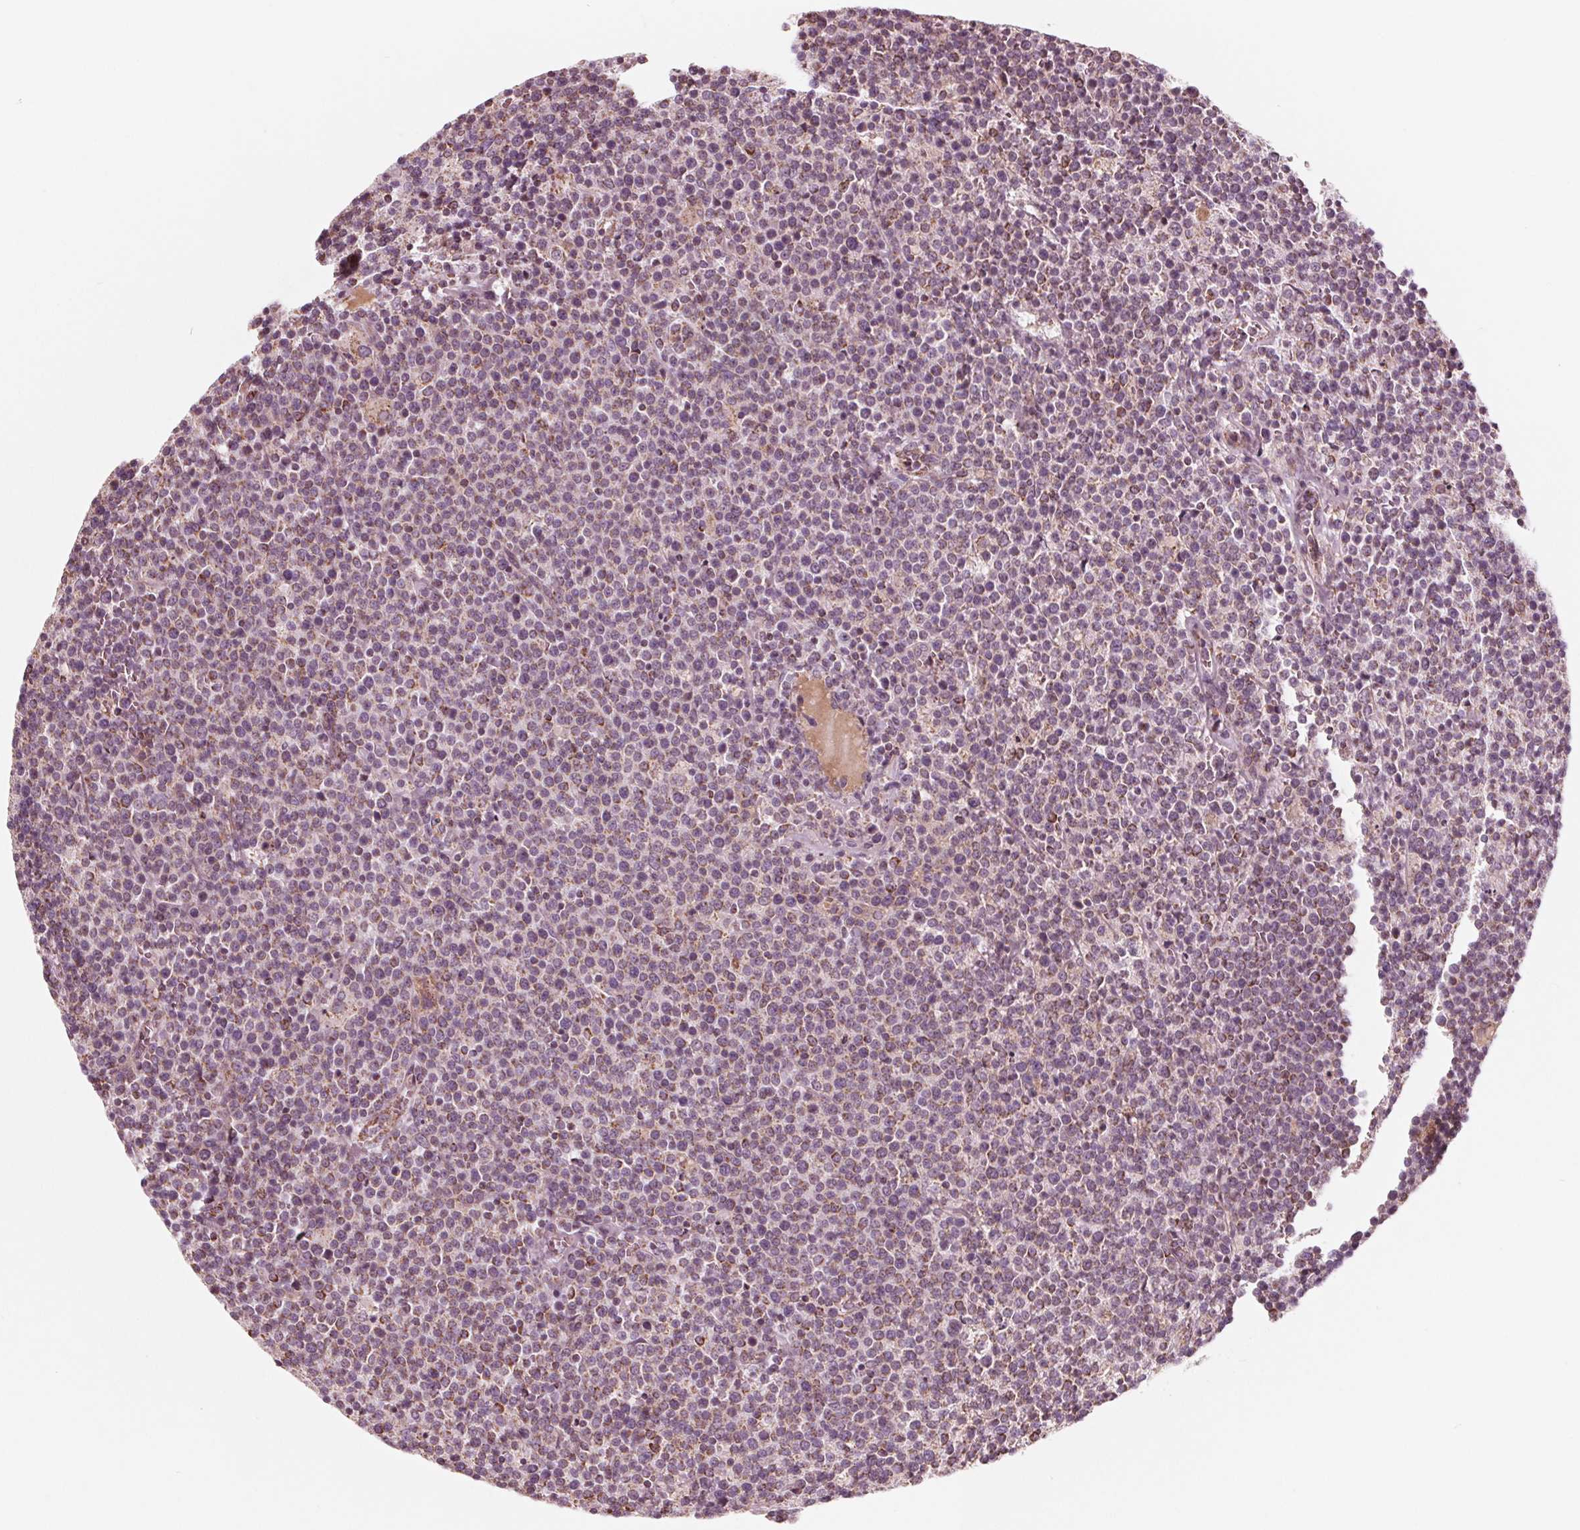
{"staining": {"intensity": "strong", "quantity": "<25%", "location": "cytoplasmic/membranous"}, "tissue": "lymphoma", "cell_type": "Tumor cells", "image_type": "cancer", "snomed": [{"axis": "morphology", "description": "Malignant lymphoma, non-Hodgkin's type, High grade"}, {"axis": "topography", "description": "Lymph node"}], "caption": "This histopathology image shows immunohistochemistry (IHC) staining of lymphoma, with medium strong cytoplasmic/membranous positivity in approximately <25% of tumor cells.", "gene": "DCAF4L2", "patient": {"sex": "male", "age": 61}}